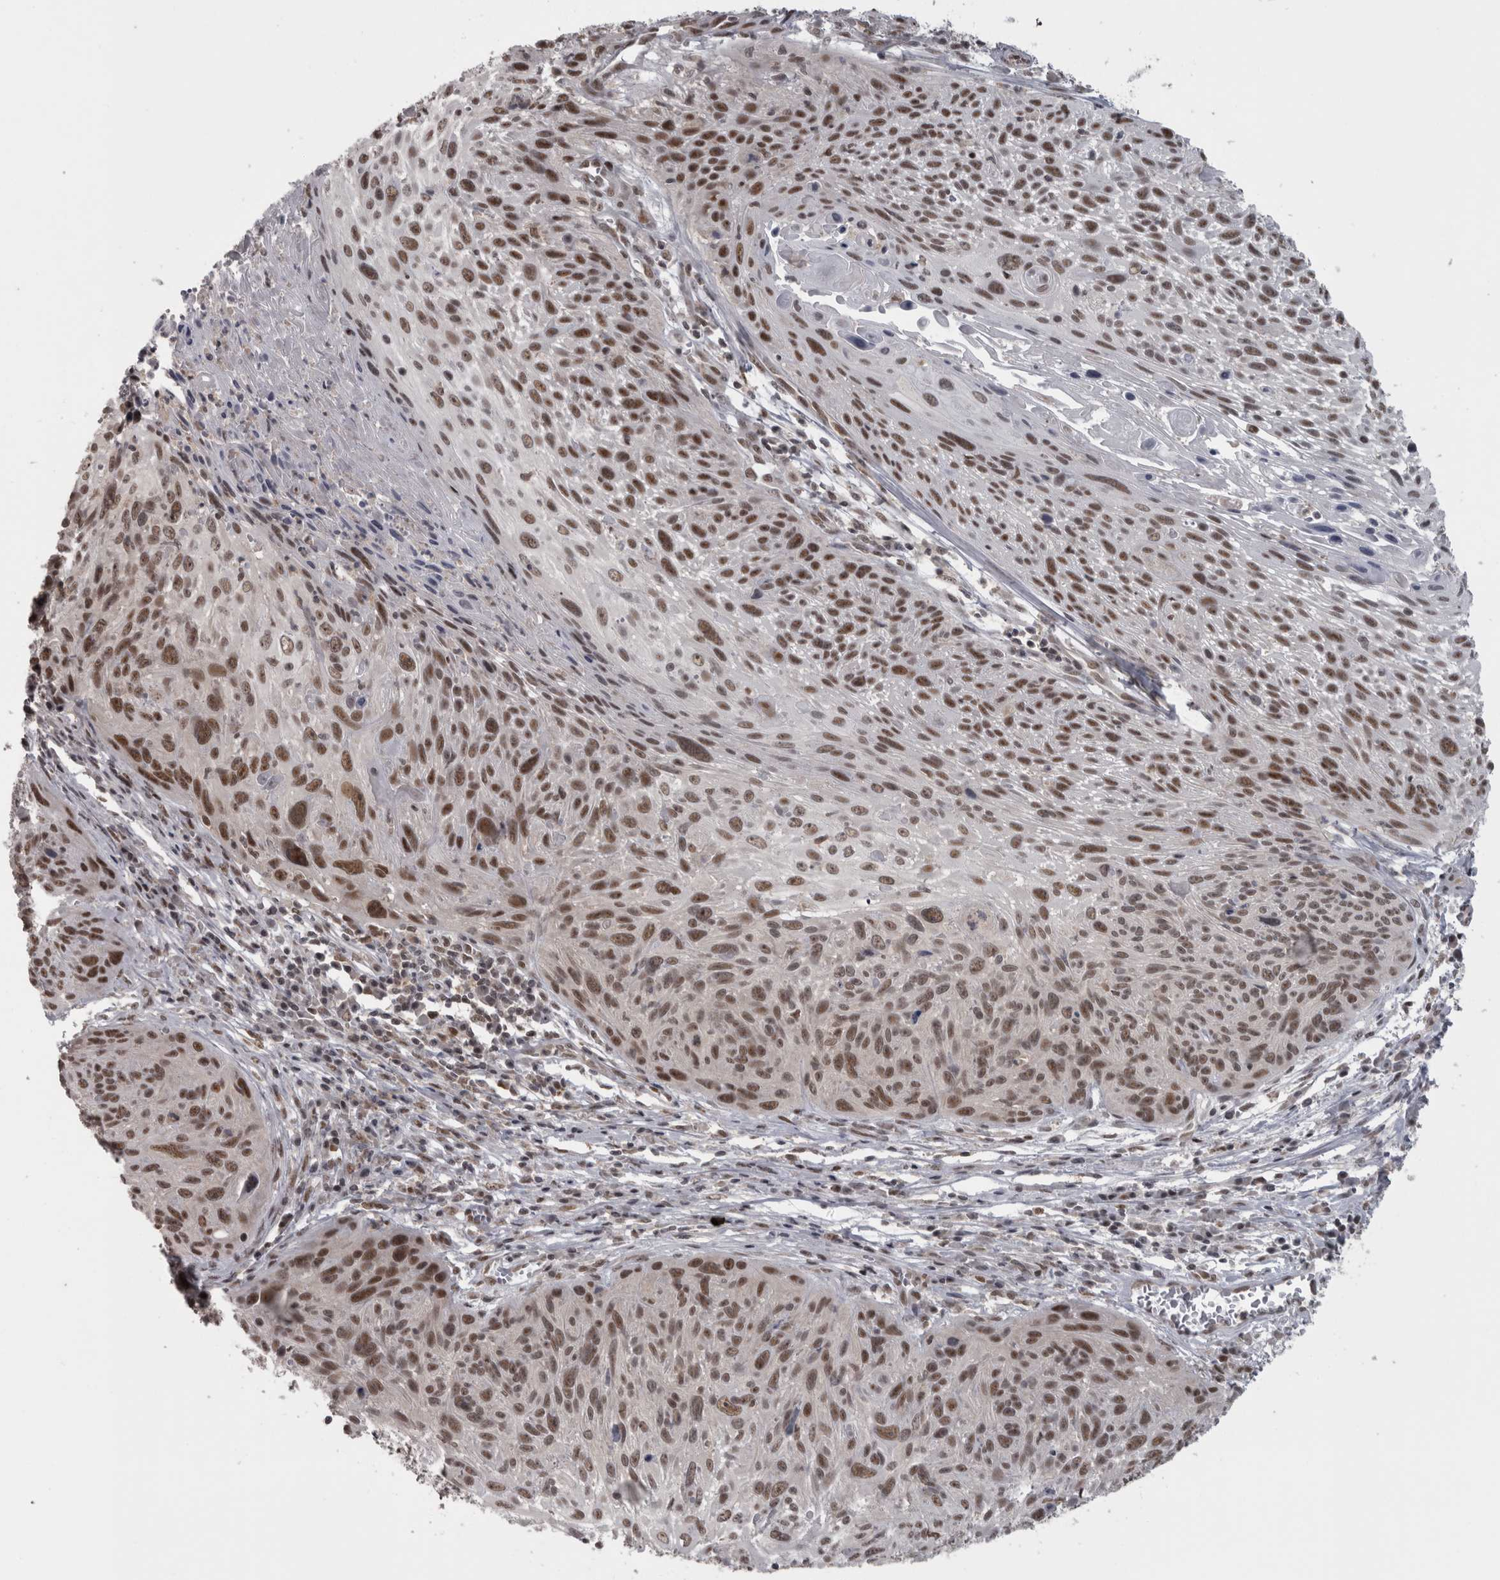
{"staining": {"intensity": "moderate", "quantity": ">75%", "location": "nuclear"}, "tissue": "cervical cancer", "cell_type": "Tumor cells", "image_type": "cancer", "snomed": [{"axis": "morphology", "description": "Squamous cell carcinoma, NOS"}, {"axis": "topography", "description": "Cervix"}], "caption": "A photomicrograph showing moderate nuclear staining in approximately >75% of tumor cells in squamous cell carcinoma (cervical), as visualized by brown immunohistochemical staining.", "gene": "MICU3", "patient": {"sex": "female", "age": 51}}